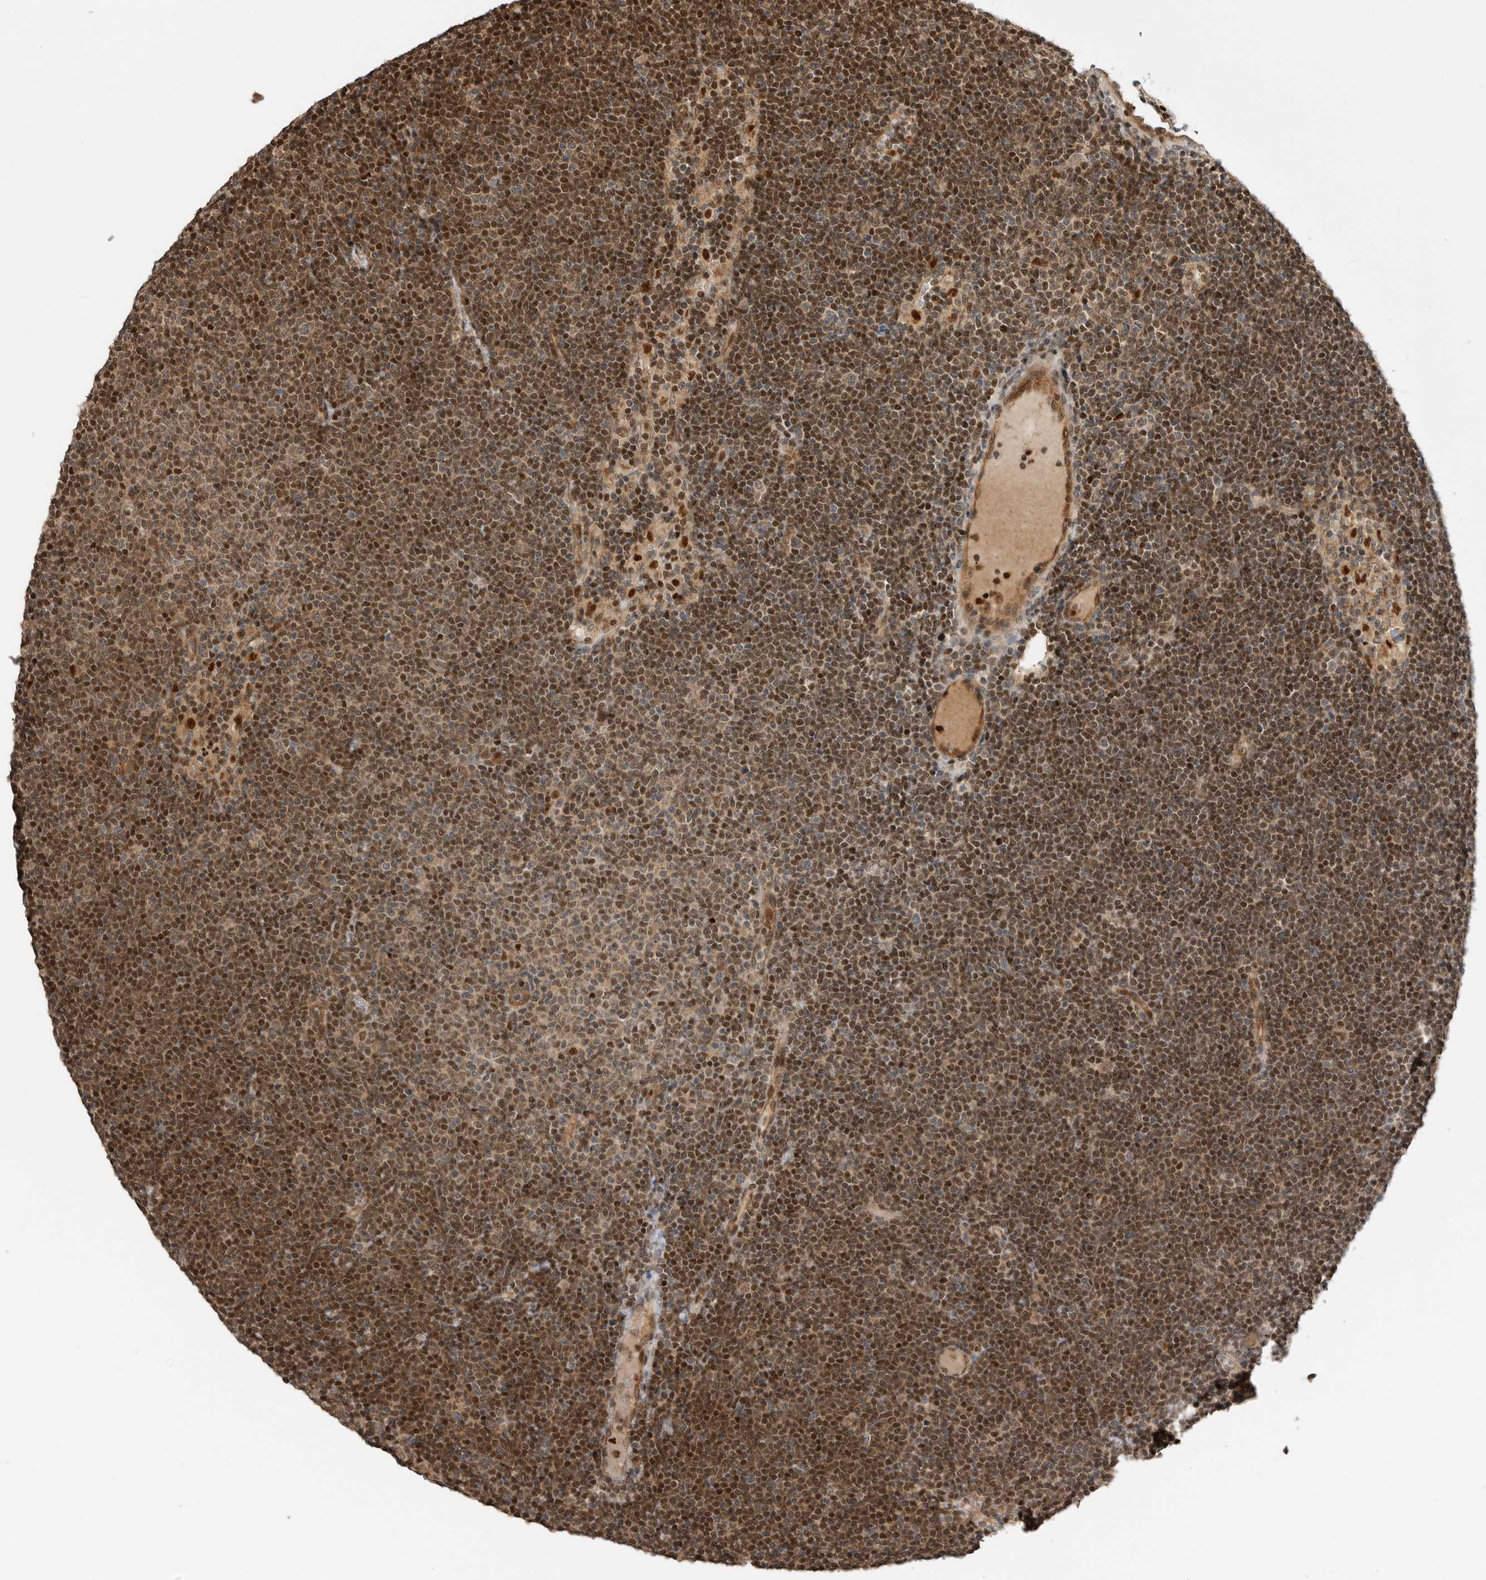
{"staining": {"intensity": "strong", "quantity": ">75%", "location": "cytoplasmic/membranous,nuclear"}, "tissue": "lymphoma", "cell_type": "Tumor cells", "image_type": "cancer", "snomed": [{"axis": "morphology", "description": "Malignant lymphoma, non-Hodgkin's type, Low grade"}, {"axis": "topography", "description": "Lymph node"}], "caption": "Malignant lymphoma, non-Hodgkin's type (low-grade) stained with immunohistochemistry exhibits strong cytoplasmic/membranous and nuclear staining in about >75% of tumor cells.", "gene": "STRAP", "patient": {"sex": "female", "age": 53}}